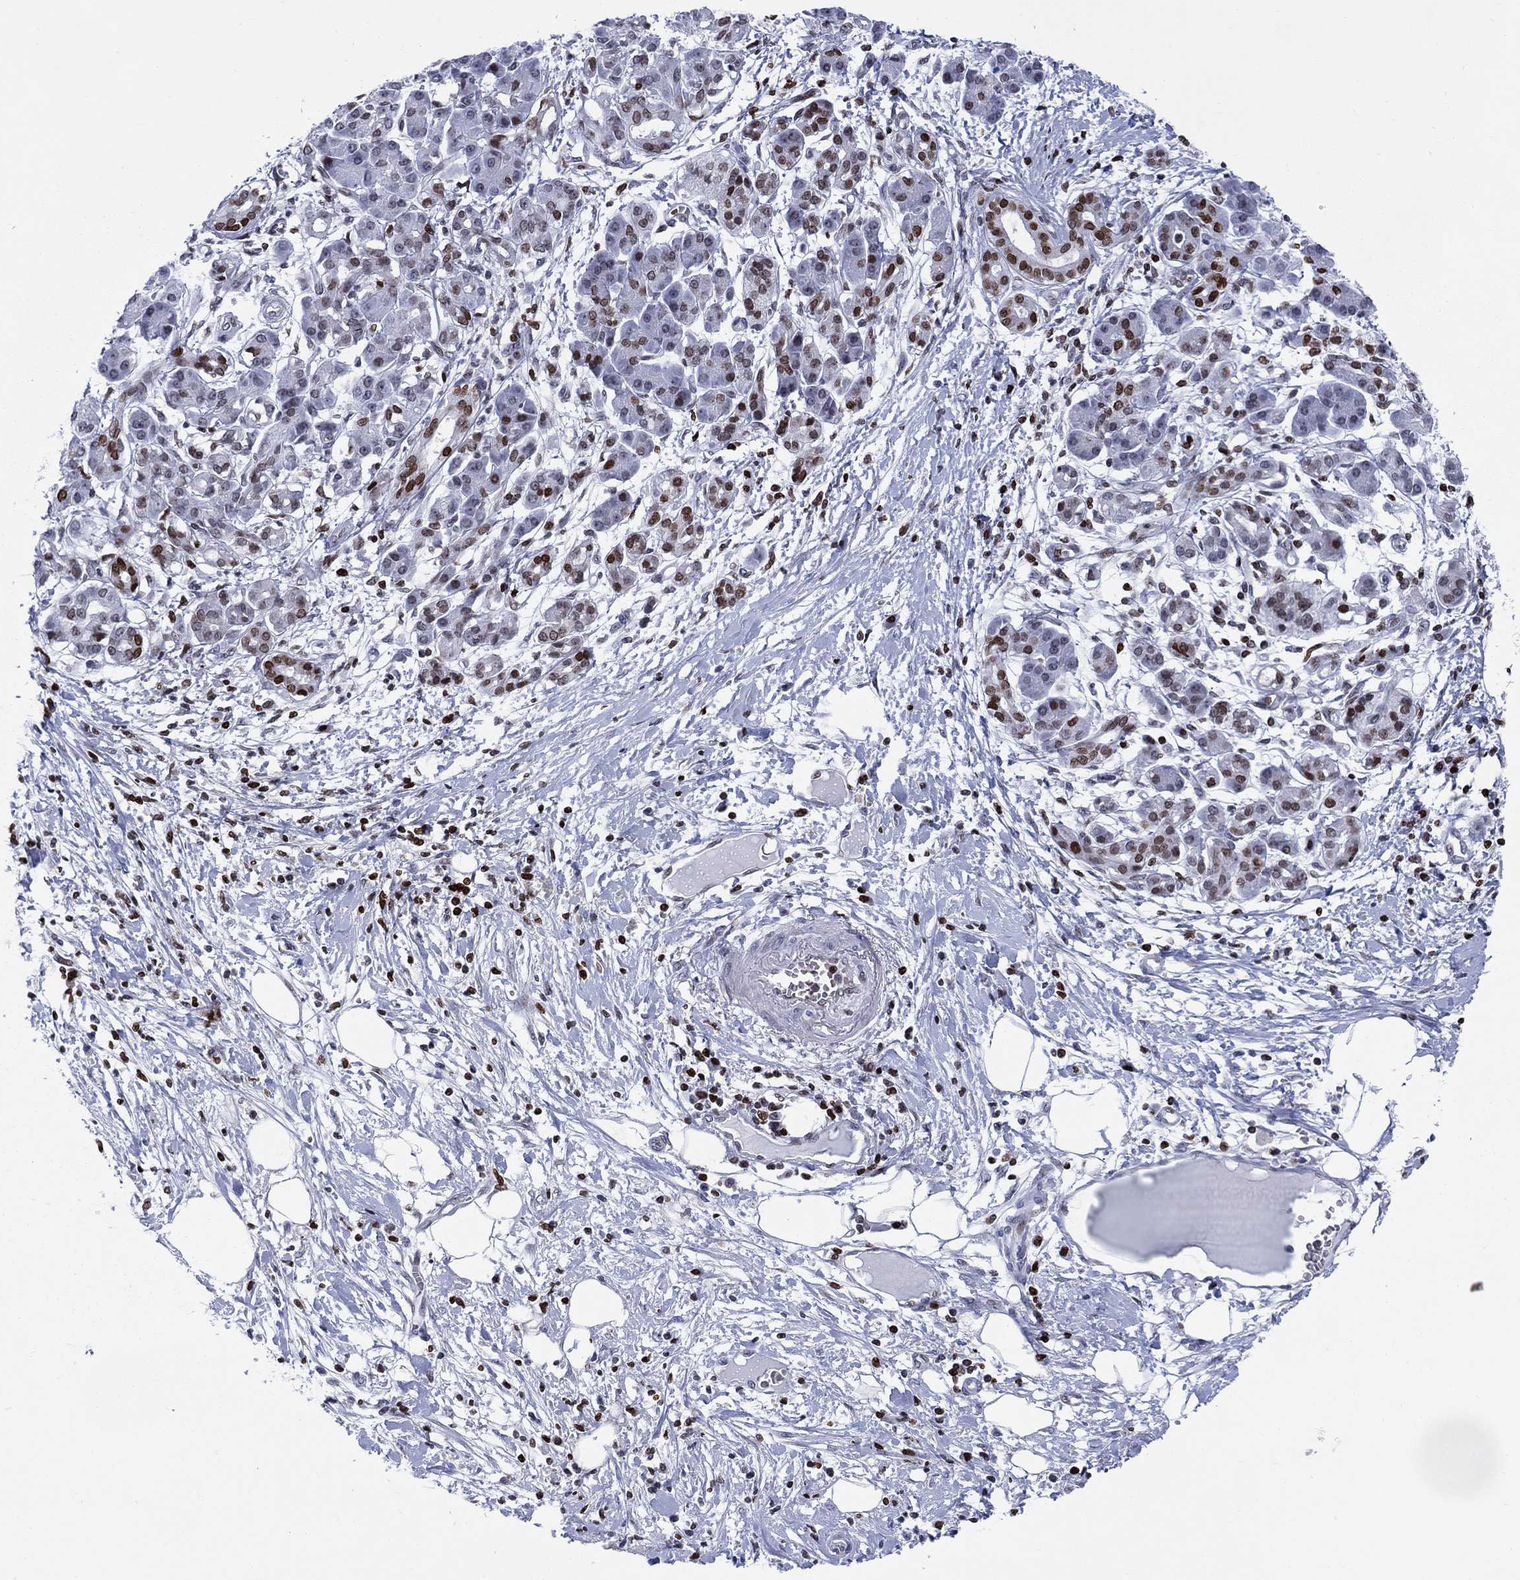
{"staining": {"intensity": "moderate", "quantity": "25%-75%", "location": "nuclear"}, "tissue": "pancreatic cancer", "cell_type": "Tumor cells", "image_type": "cancer", "snomed": [{"axis": "morphology", "description": "Adenocarcinoma, NOS"}, {"axis": "topography", "description": "Pancreas"}], "caption": "Immunohistochemical staining of human pancreatic cancer (adenocarcinoma) reveals moderate nuclear protein expression in approximately 25%-75% of tumor cells.", "gene": "HMGA1", "patient": {"sex": "male", "age": 72}}